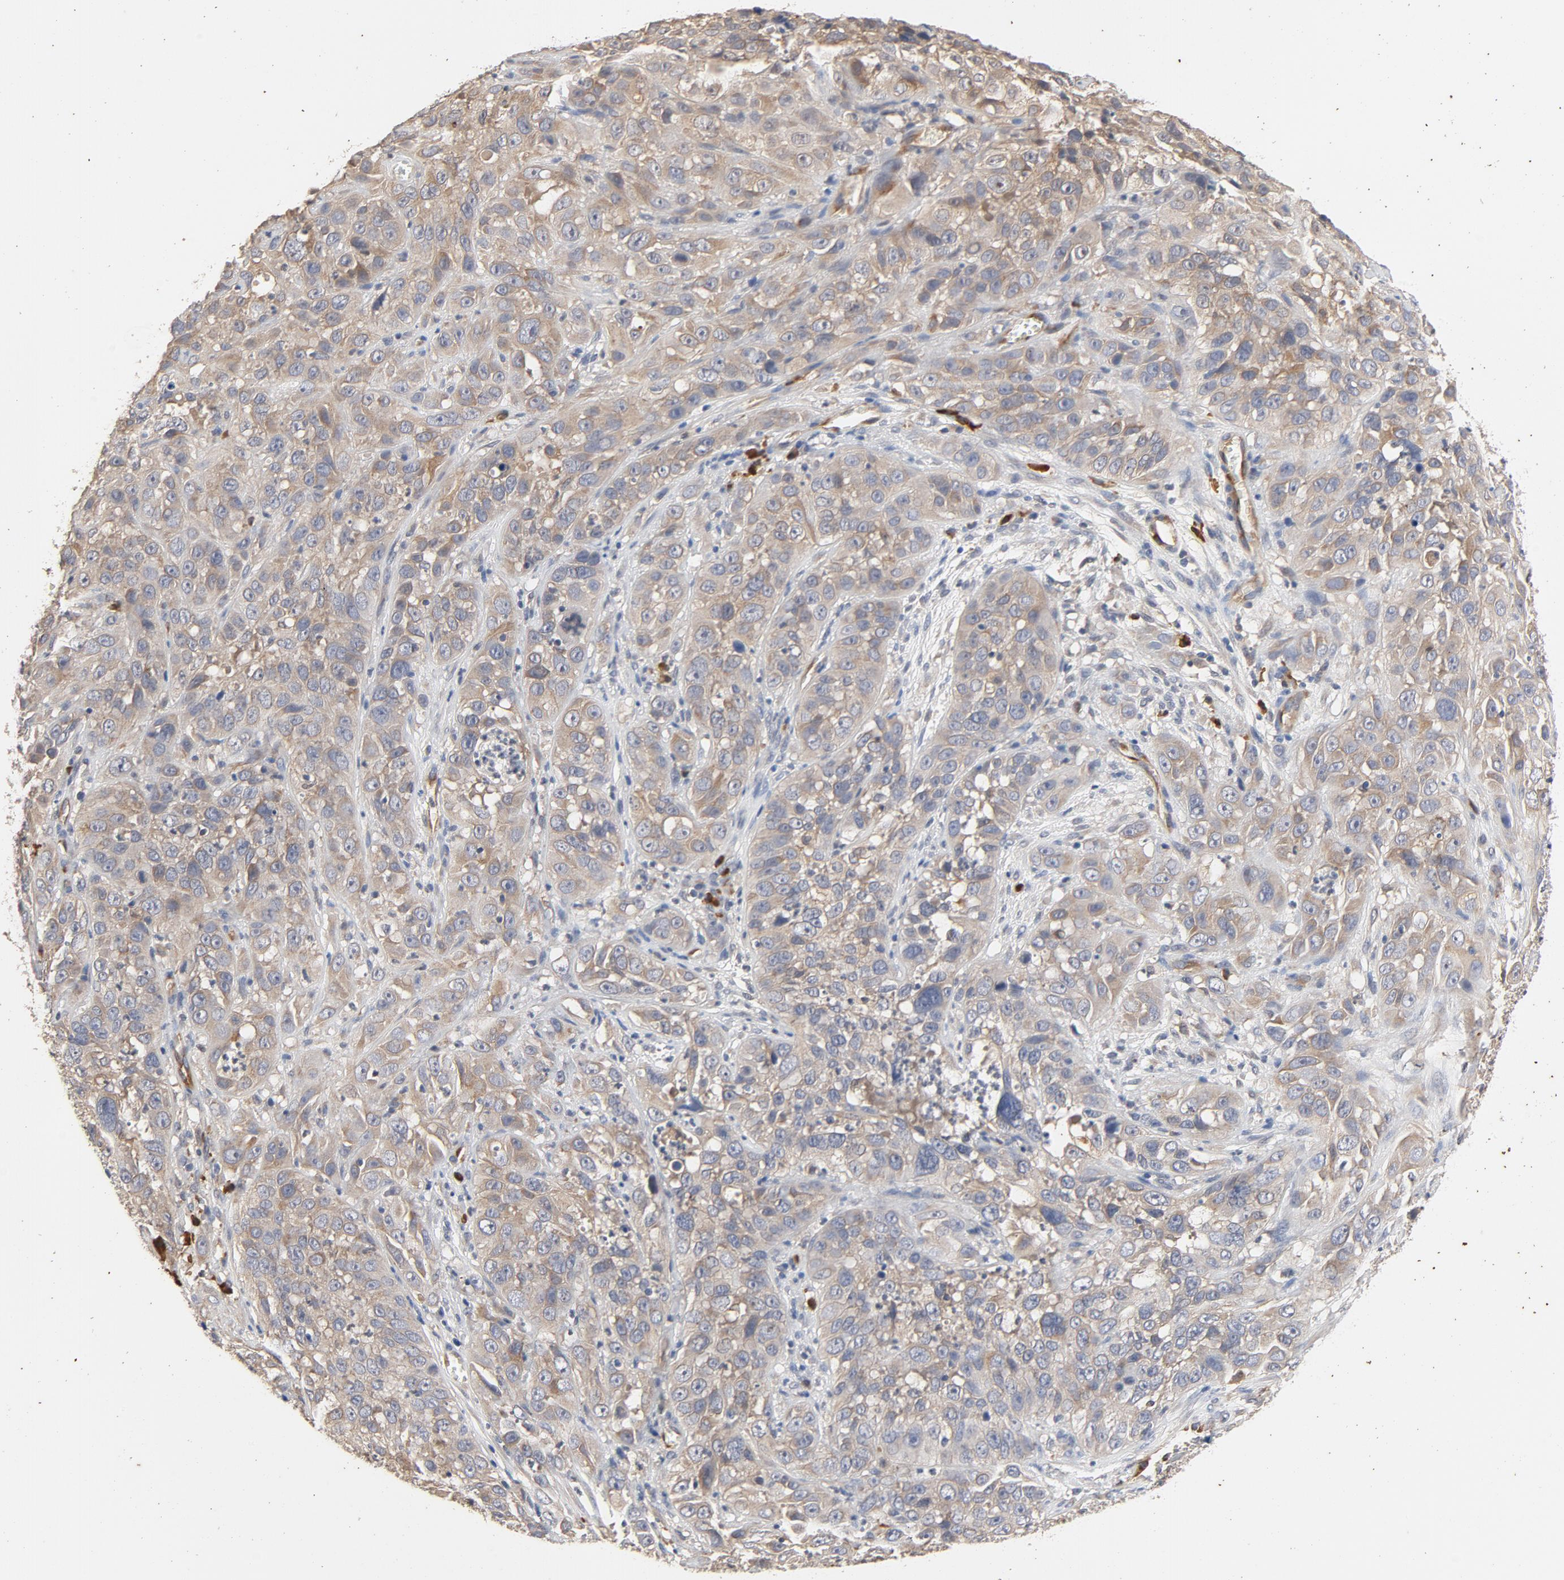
{"staining": {"intensity": "weak", "quantity": ">75%", "location": "cytoplasmic/membranous"}, "tissue": "cervical cancer", "cell_type": "Tumor cells", "image_type": "cancer", "snomed": [{"axis": "morphology", "description": "Squamous cell carcinoma, NOS"}, {"axis": "topography", "description": "Cervix"}], "caption": "The photomicrograph shows a brown stain indicating the presence of a protein in the cytoplasmic/membranous of tumor cells in cervical cancer.", "gene": "UBE2J1", "patient": {"sex": "female", "age": 32}}